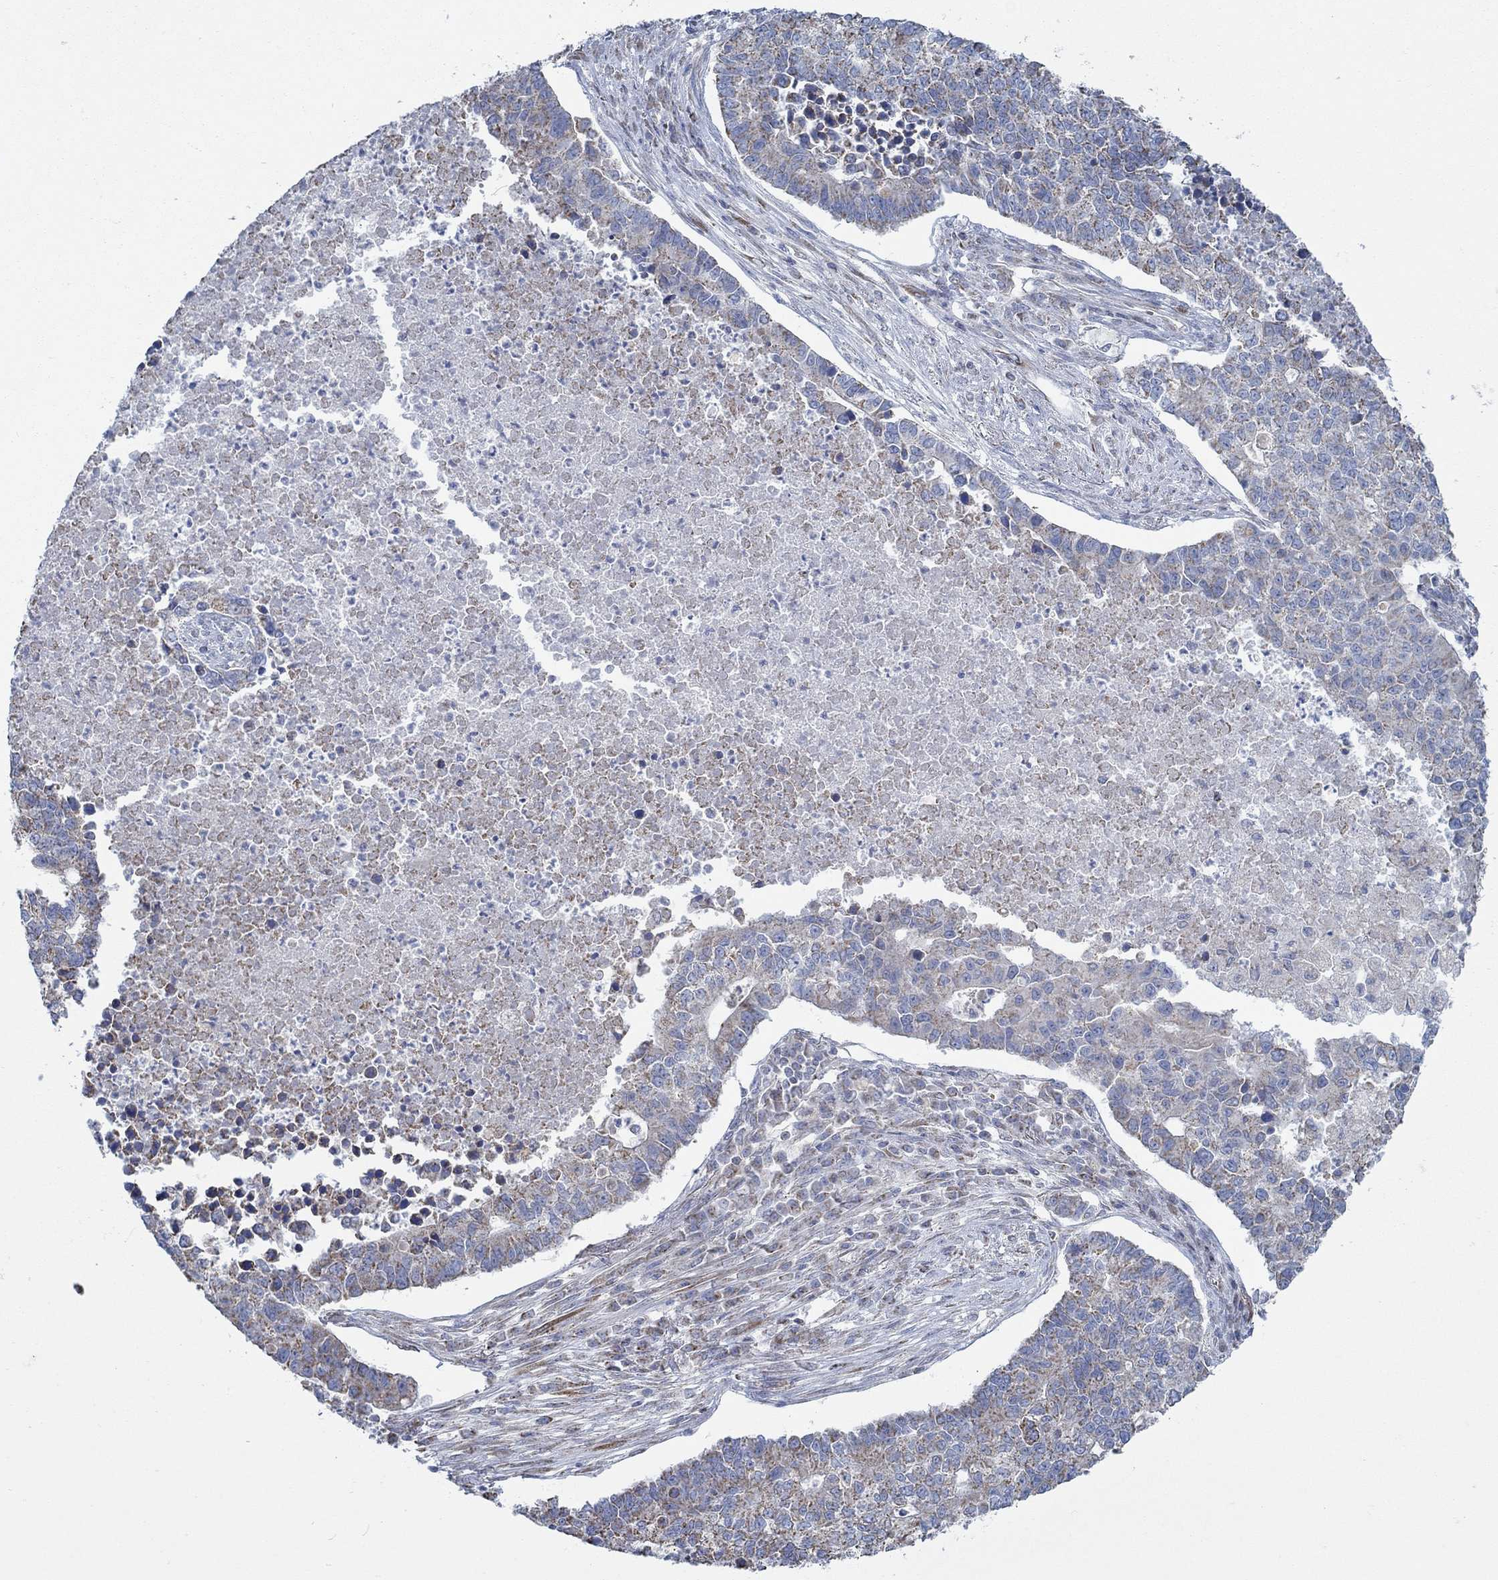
{"staining": {"intensity": "moderate", "quantity": "25%-75%", "location": "cytoplasmic/membranous"}, "tissue": "lung cancer", "cell_type": "Tumor cells", "image_type": "cancer", "snomed": [{"axis": "morphology", "description": "Adenocarcinoma, NOS"}, {"axis": "topography", "description": "Lung"}], "caption": "IHC (DAB) staining of human lung cancer displays moderate cytoplasmic/membranous protein expression in approximately 25%-75% of tumor cells.", "gene": "GLOD5", "patient": {"sex": "male", "age": 57}}